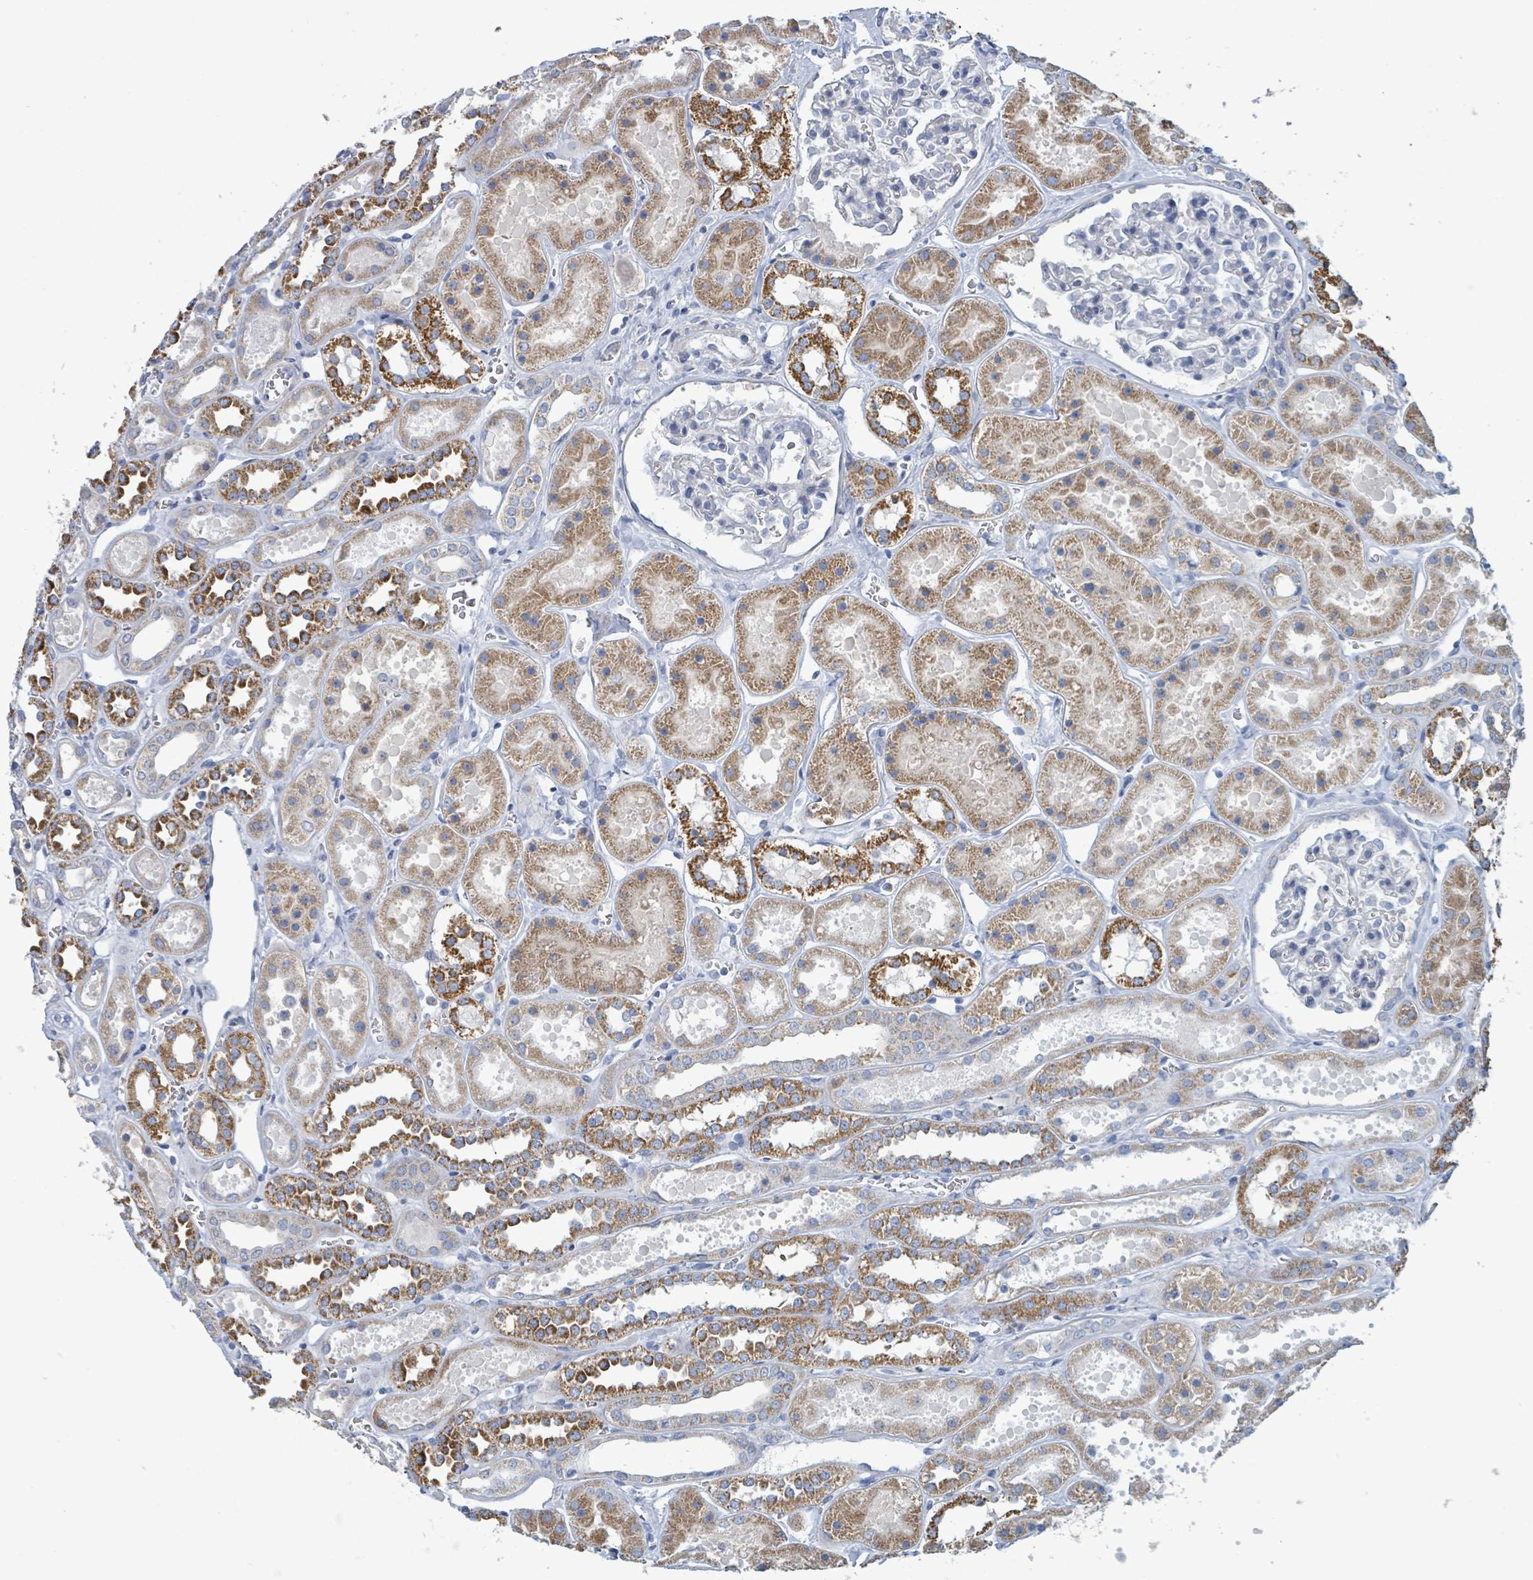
{"staining": {"intensity": "negative", "quantity": "none", "location": "none"}, "tissue": "kidney", "cell_type": "Cells in glomeruli", "image_type": "normal", "snomed": [{"axis": "morphology", "description": "Normal tissue, NOS"}, {"axis": "topography", "description": "Kidney"}], "caption": "This is a micrograph of IHC staining of unremarkable kidney, which shows no staining in cells in glomeruli. Nuclei are stained in blue.", "gene": "AKR1C4", "patient": {"sex": "female", "age": 41}}